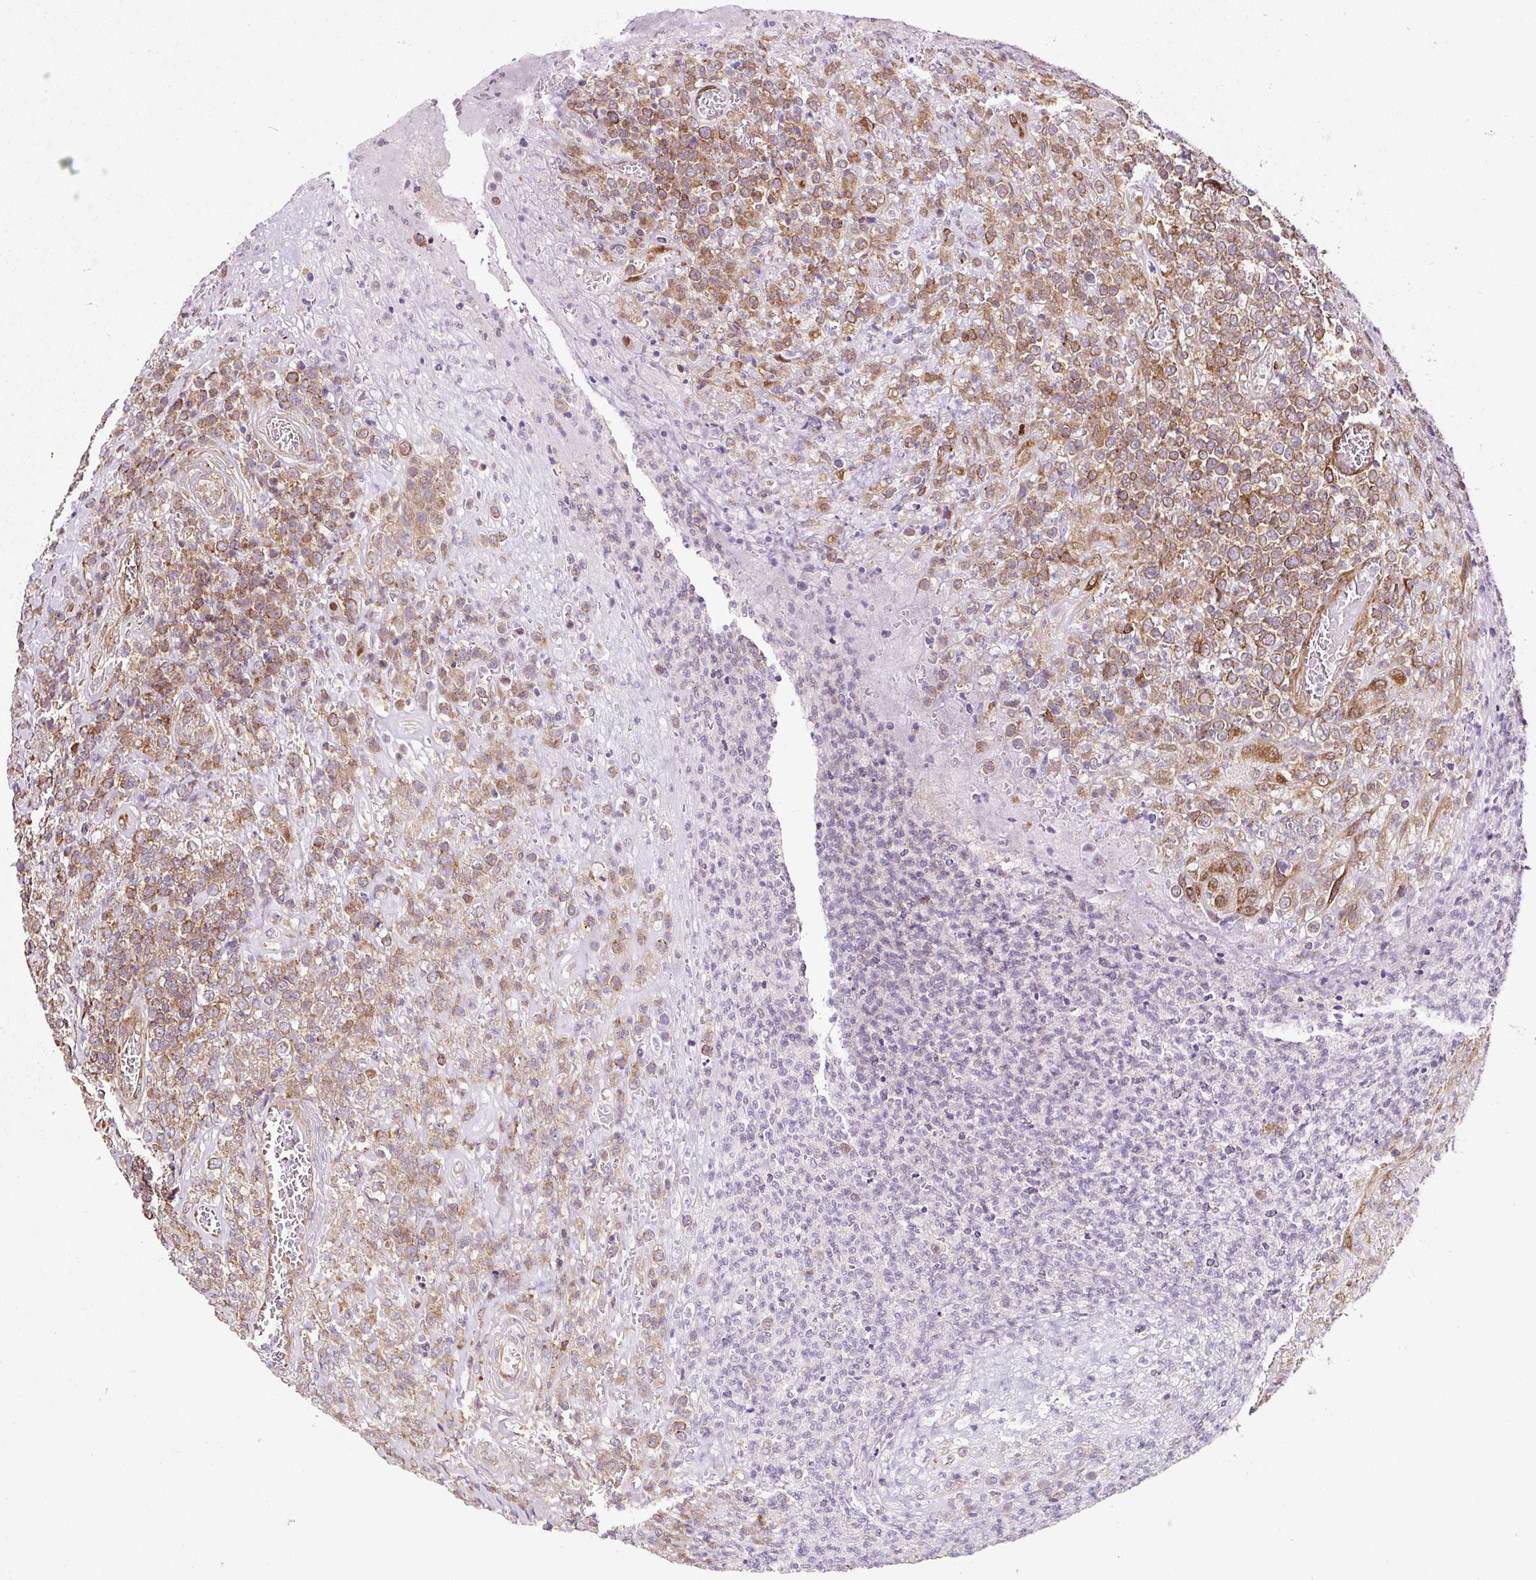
{"staining": {"intensity": "moderate", "quantity": ">75%", "location": "cytoplasmic/membranous"}, "tissue": "lymphoma", "cell_type": "Tumor cells", "image_type": "cancer", "snomed": [{"axis": "morphology", "description": "Malignant lymphoma, non-Hodgkin's type, High grade"}, {"axis": "topography", "description": "Soft tissue"}], "caption": "Brown immunohistochemical staining in human lymphoma shows moderate cytoplasmic/membranous positivity in approximately >75% of tumor cells.", "gene": "KDM4E", "patient": {"sex": "female", "age": 56}}